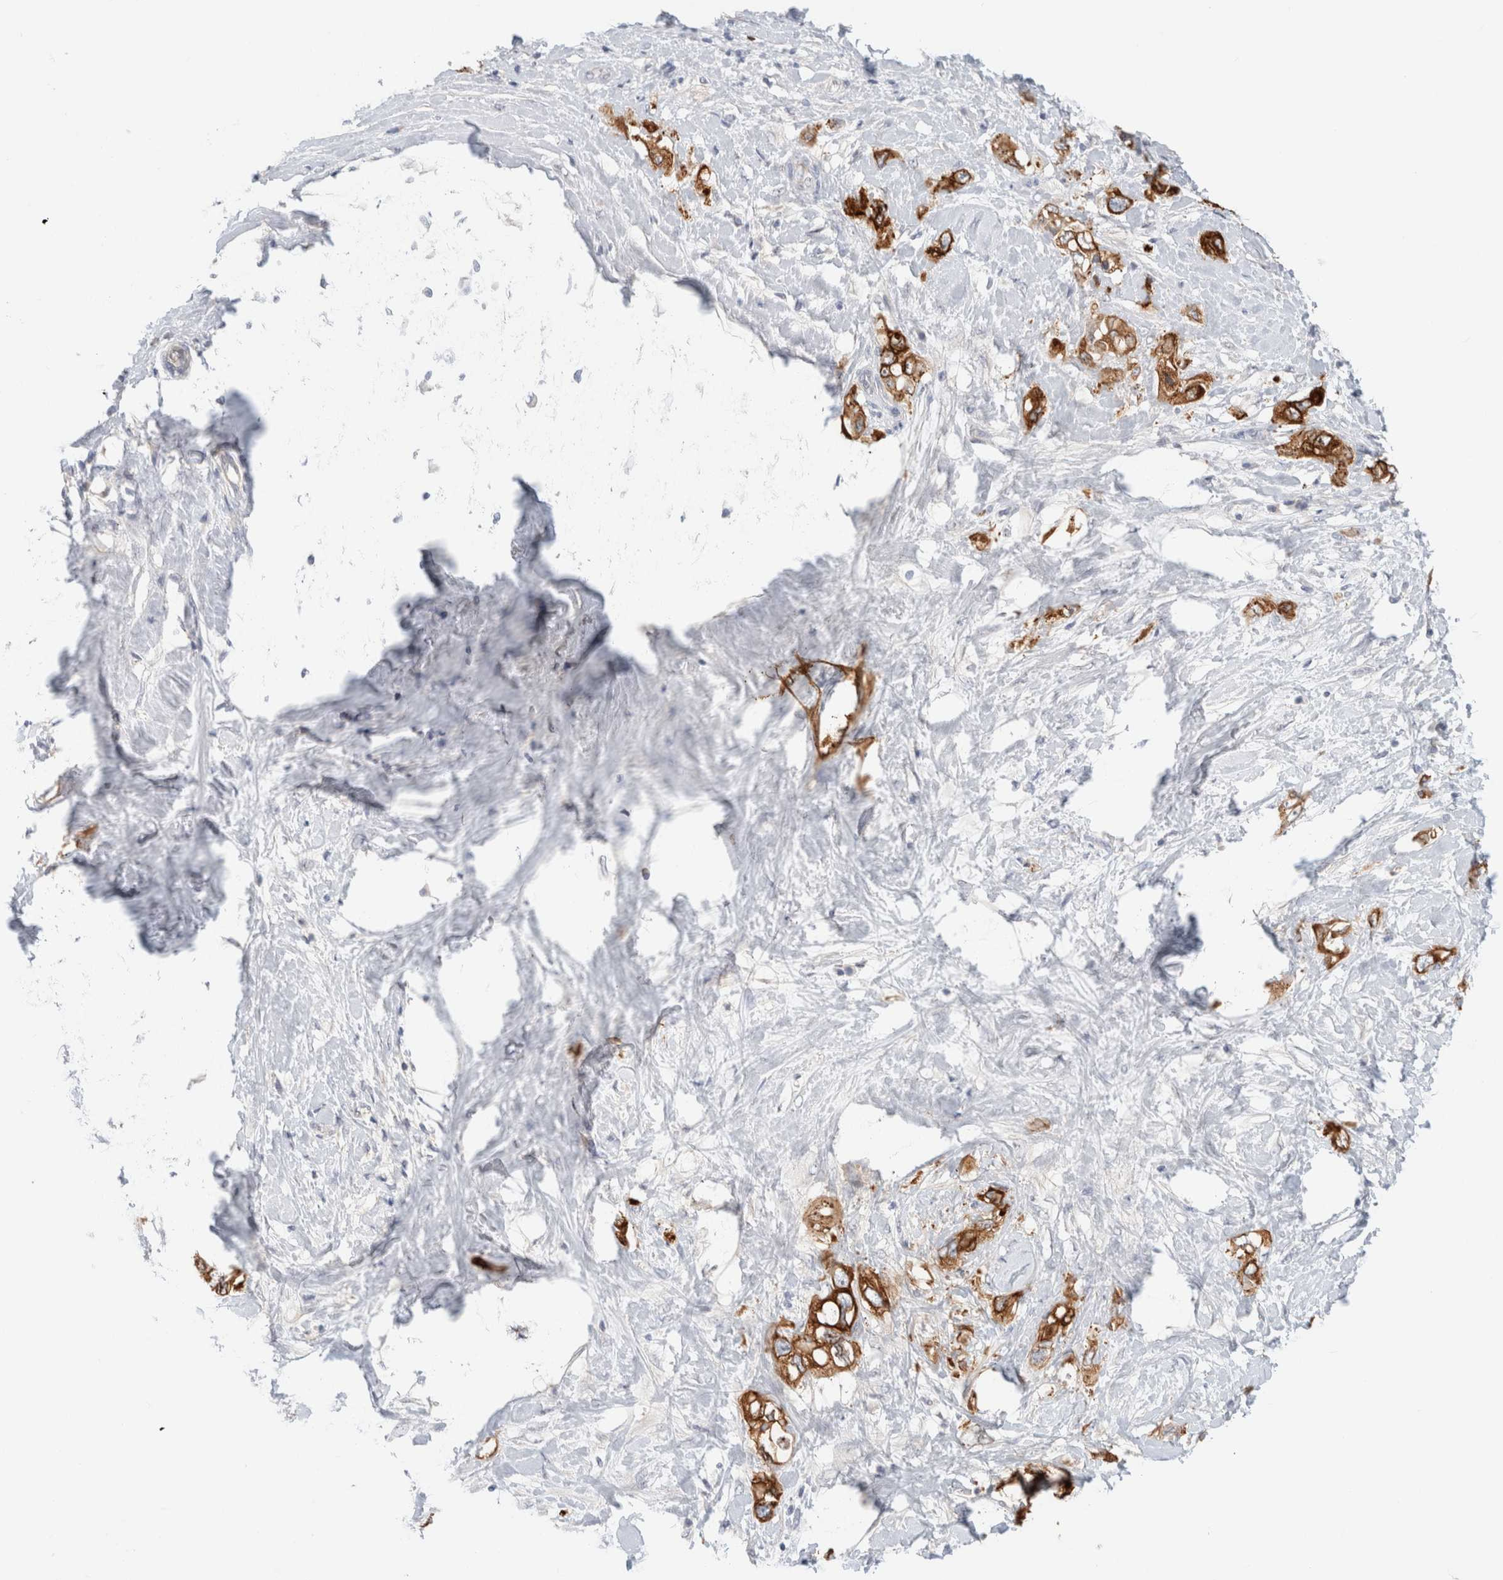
{"staining": {"intensity": "strong", "quantity": ">75%", "location": "cytoplasmic/membranous"}, "tissue": "pancreatic cancer", "cell_type": "Tumor cells", "image_type": "cancer", "snomed": [{"axis": "morphology", "description": "Adenocarcinoma, NOS"}, {"axis": "topography", "description": "Pancreas"}], "caption": "Strong cytoplasmic/membranous protein positivity is present in about >75% of tumor cells in pancreatic cancer.", "gene": "SDR16C5", "patient": {"sex": "female", "age": 56}}